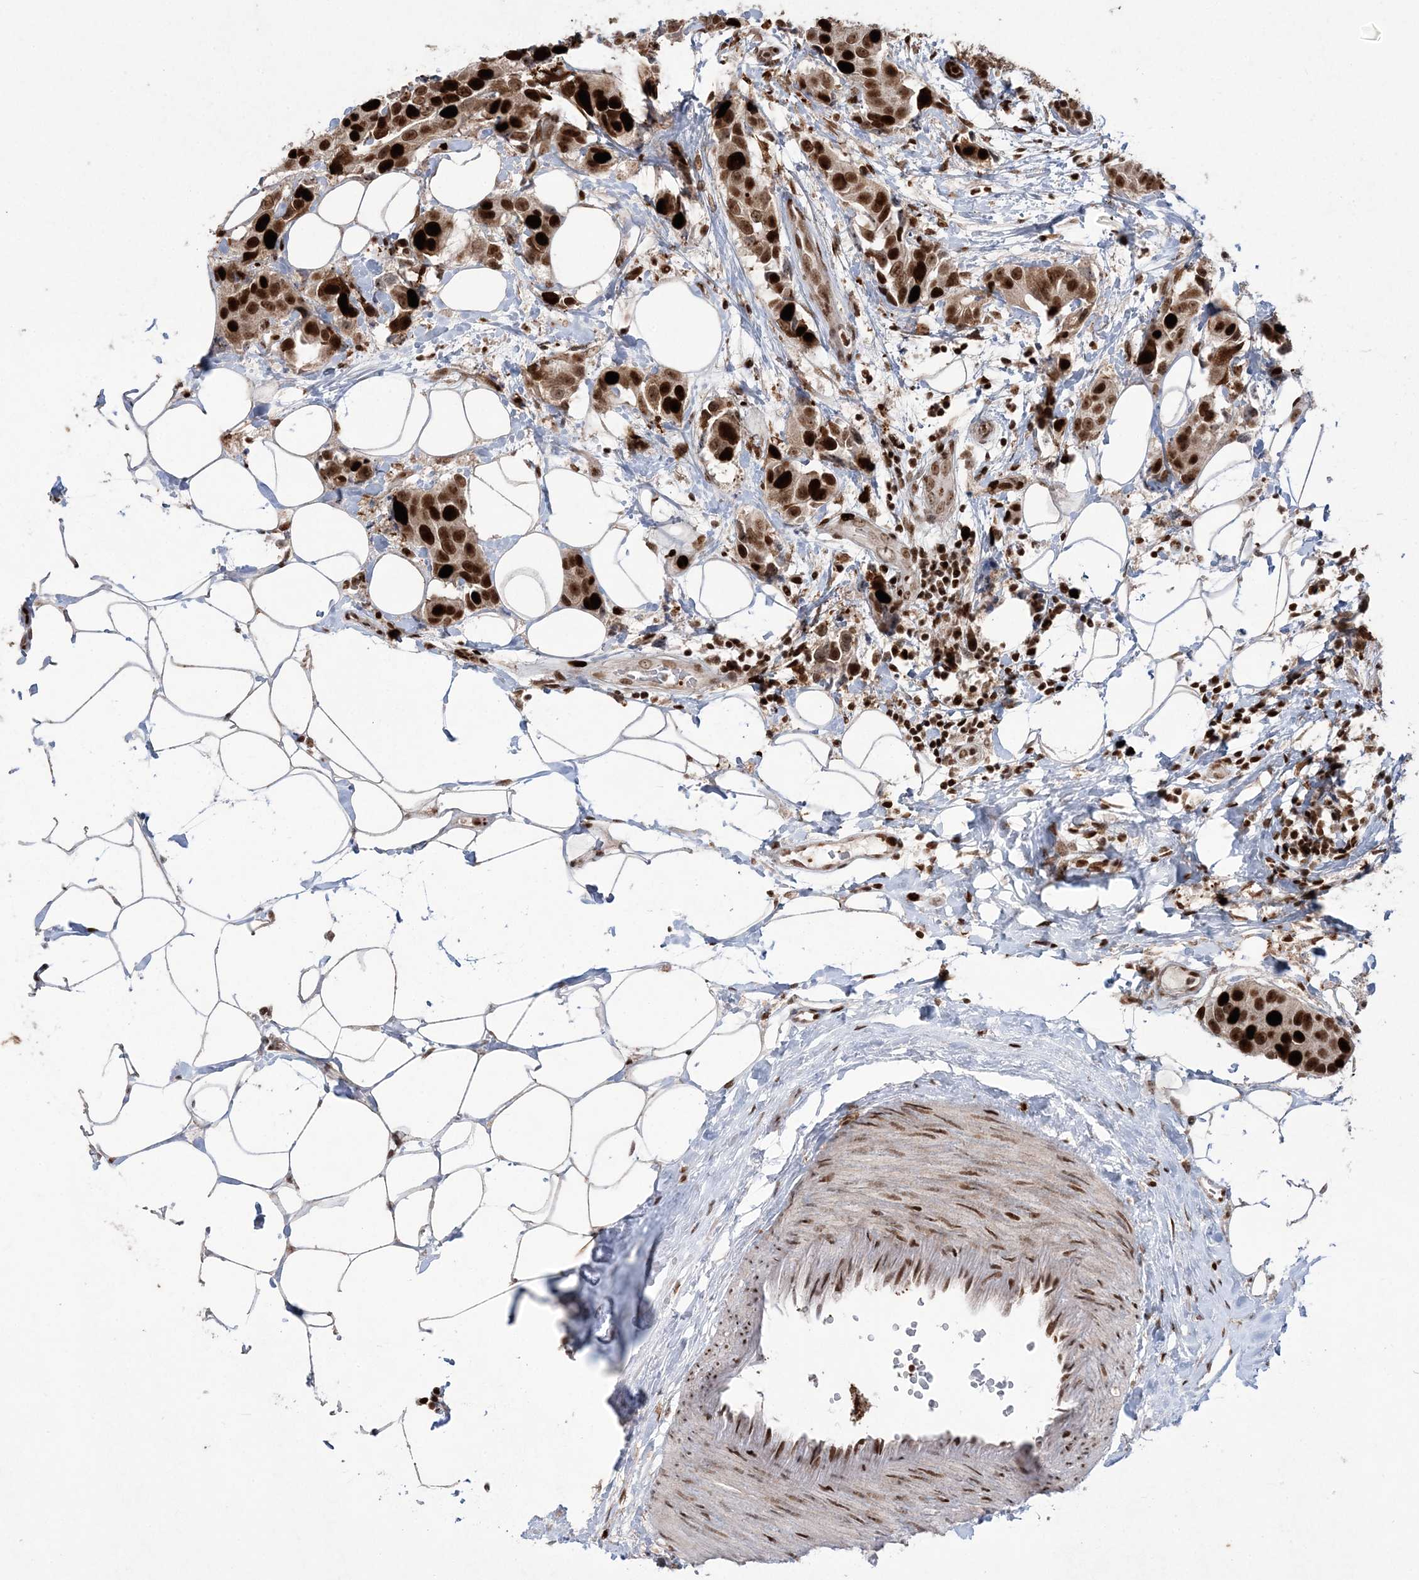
{"staining": {"intensity": "strong", "quantity": ">75%", "location": "nuclear"}, "tissue": "breast cancer", "cell_type": "Tumor cells", "image_type": "cancer", "snomed": [{"axis": "morphology", "description": "Normal tissue, NOS"}, {"axis": "morphology", "description": "Duct carcinoma"}, {"axis": "topography", "description": "Breast"}], "caption": "Strong nuclear staining for a protein is present in approximately >75% of tumor cells of intraductal carcinoma (breast) using immunohistochemistry (IHC).", "gene": "LIG1", "patient": {"sex": "female", "age": 39}}